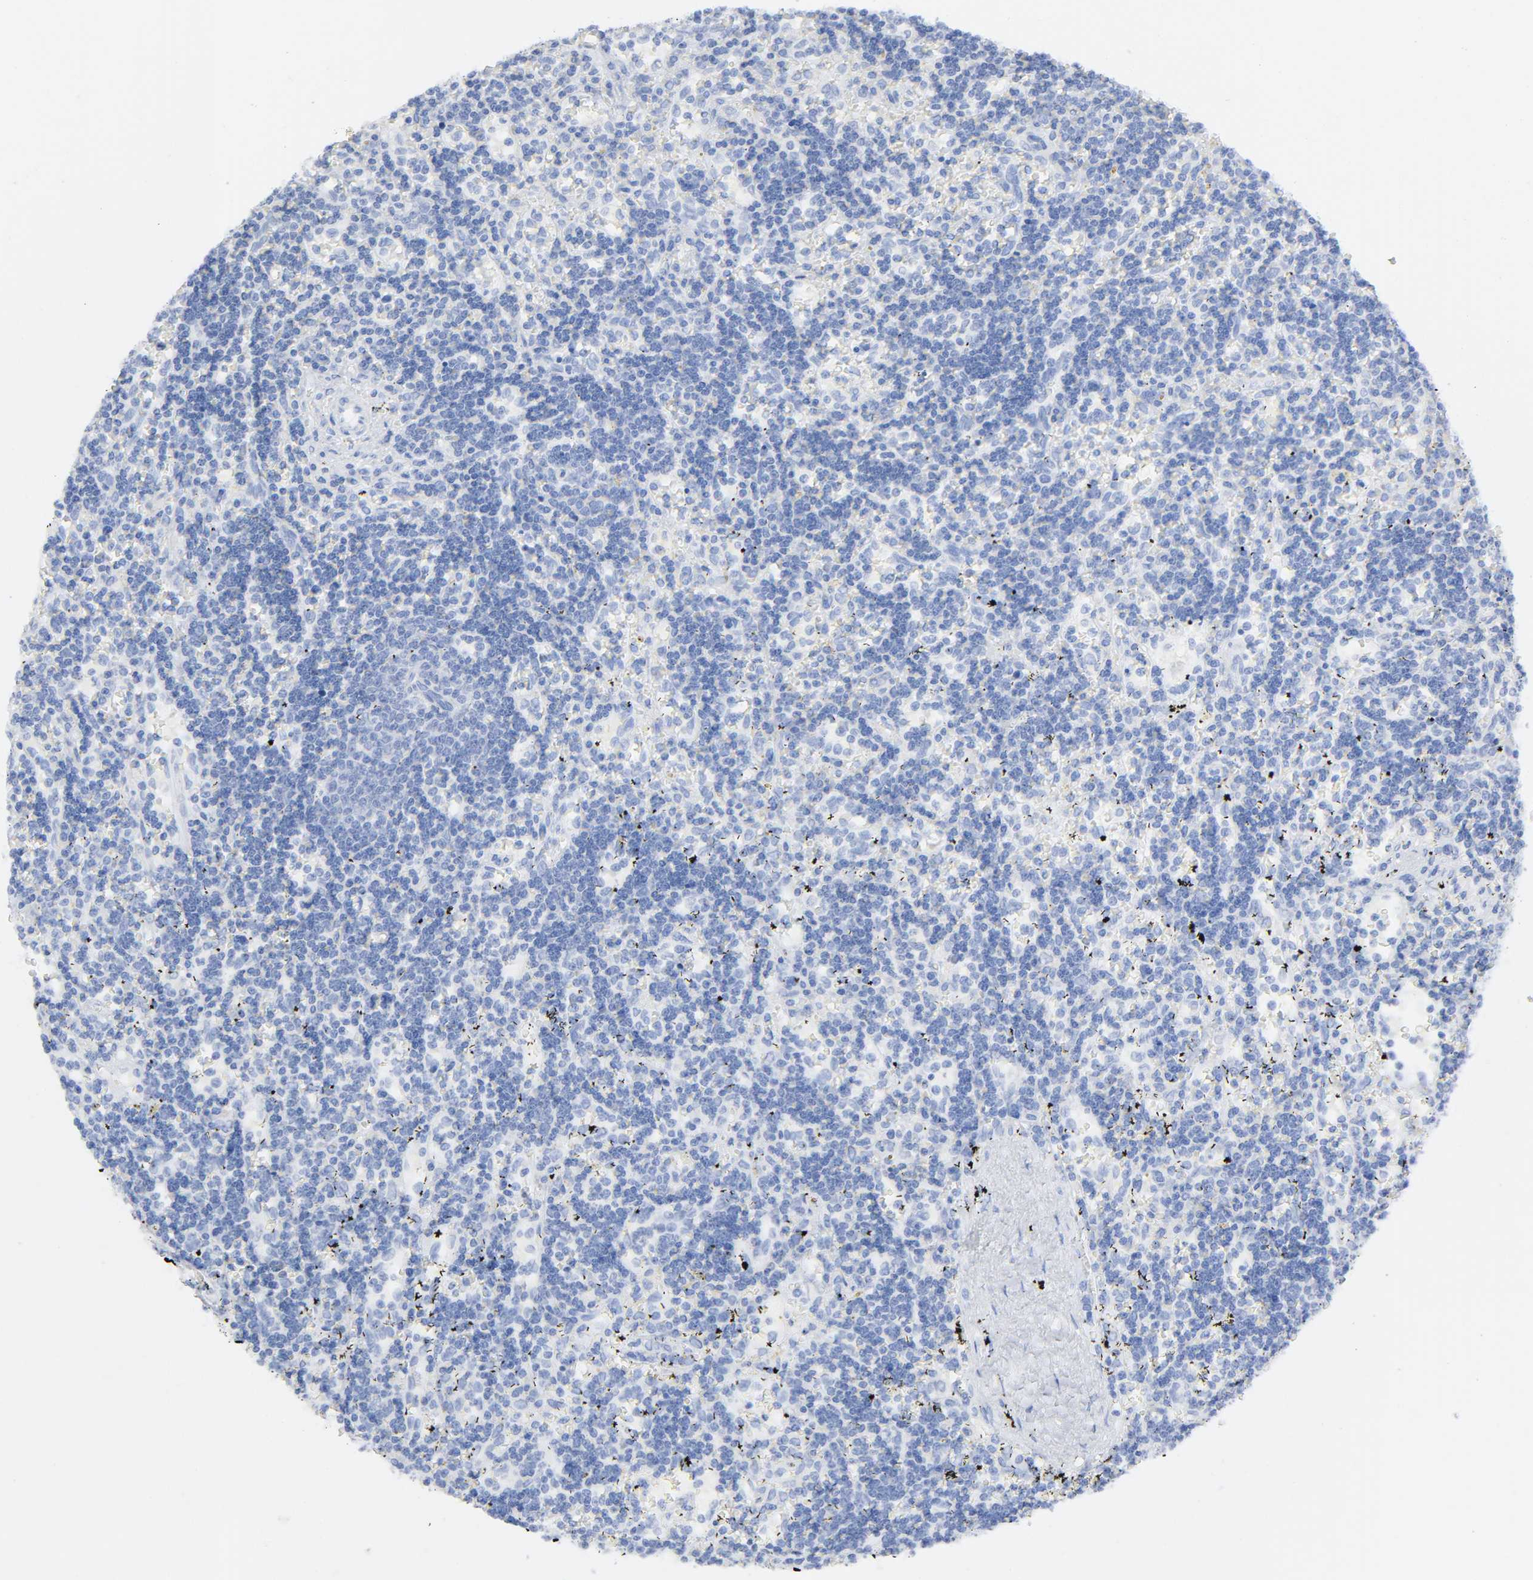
{"staining": {"intensity": "negative", "quantity": "none", "location": "none"}, "tissue": "lymphoma", "cell_type": "Tumor cells", "image_type": "cancer", "snomed": [{"axis": "morphology", "description": "Malignant lymphoma, non-Hodgkin's type, Low grade"}, {"axis": "topography", "description": "Spleen"}], "caption": "Image shows no significant protein expression in tumor cells of malignant lymphoma, non-Hodgkin's type (low-grade). The staining was performed using DAB (3,3'-diaminobenzidine) to visualize the protein expression in brown, while the nuclei were stained in blue with hematoxylin (Magnification: 20x).", "gene": "SYT16", "patient": {"sex": "male", "age": 60}}